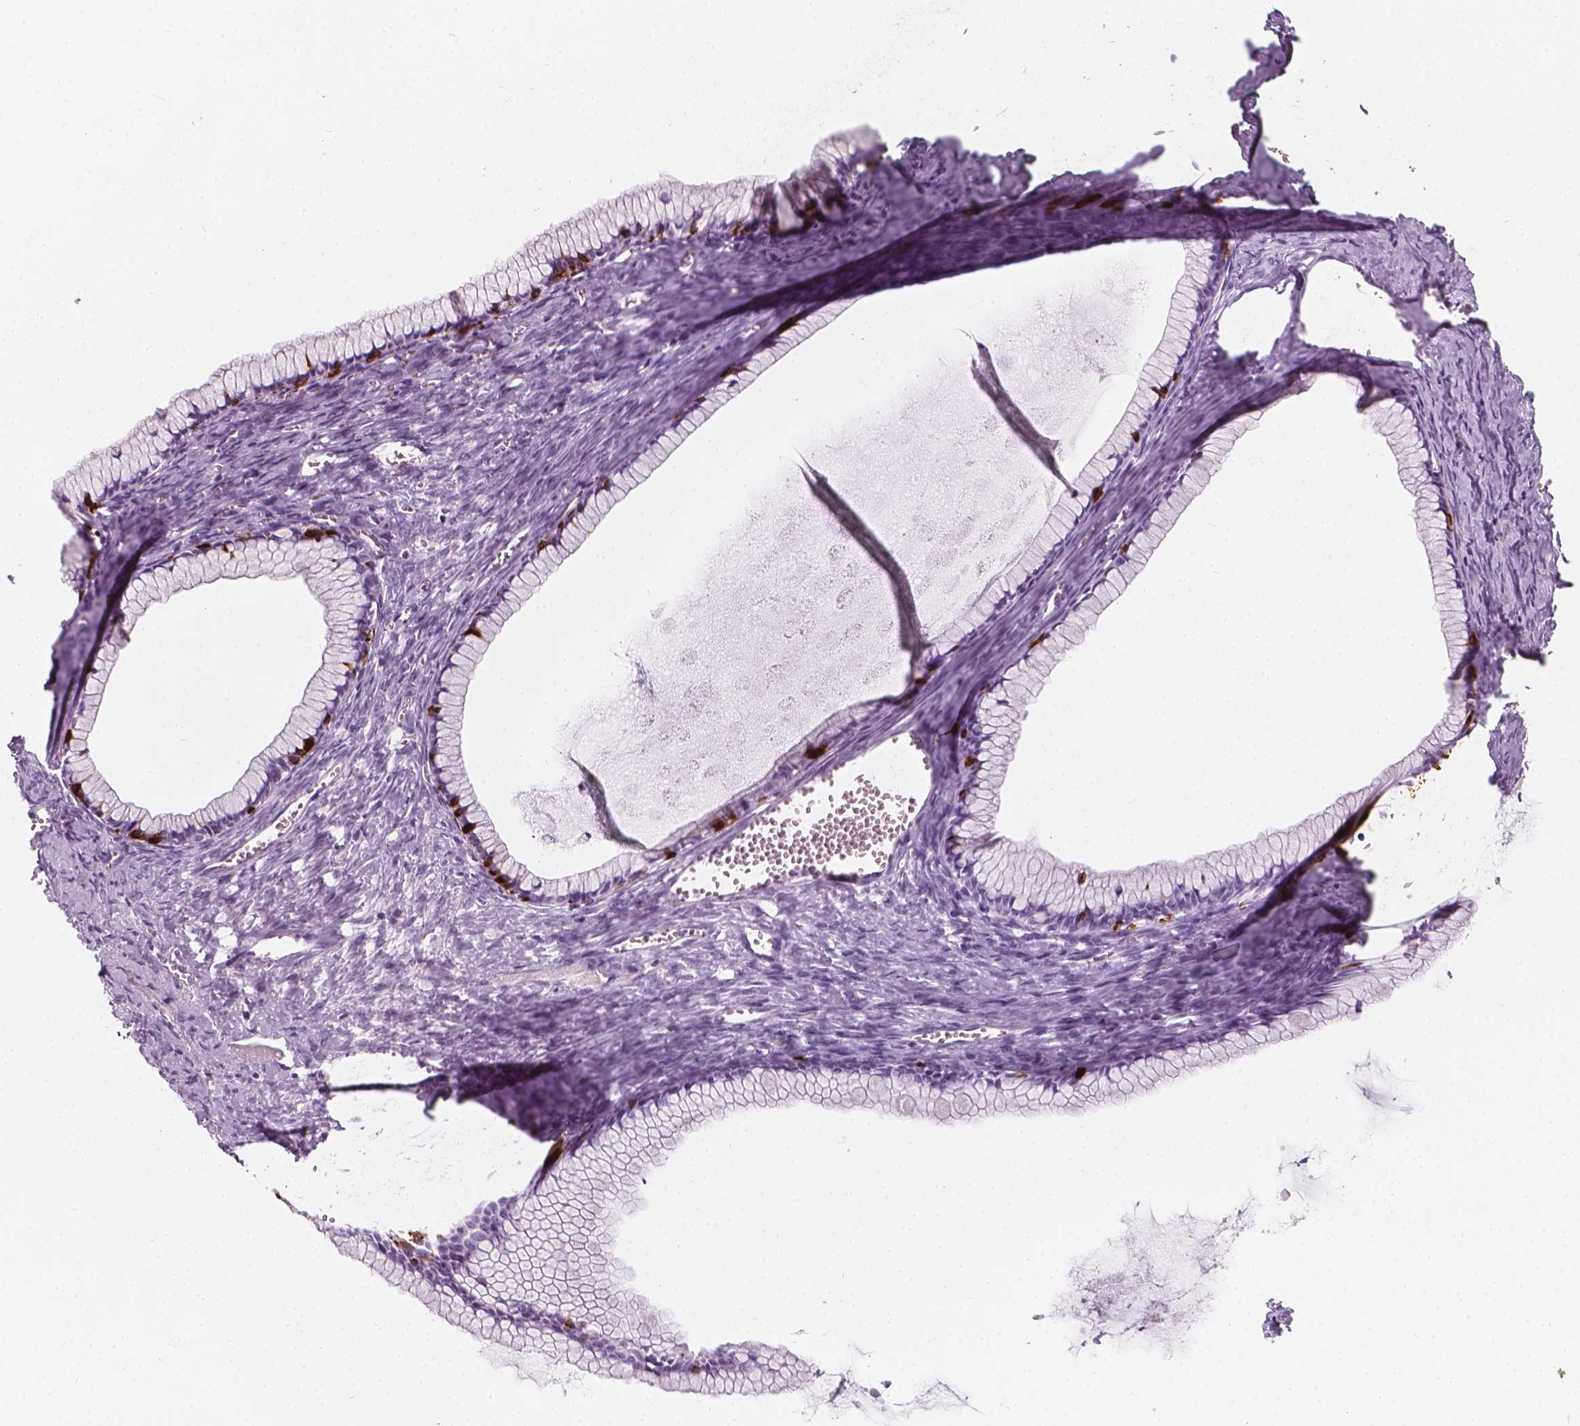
{"staining": {"intensity": "negative", "quantity": "none", "location": "none"}, "tissue": "ovarian cancer", "cell_type": "Tumor cells", "image_type": "cancer", "snomed": [{"axis": "morphology", "description": "Cystadenocarcinoma, mucinous, NOS"}, {"axis": "topography", "description": "Ovary"}], "caption": "Immunohistochemical staining of human ovarian cancer (mucinous cystadenocarcinoma) demonstrates no significant positivity in tumor cells. The staining is performed using DAB brown chromogen with nuclei counter-stained in using hematoxylin.", "gene": "SCG3", "patient": {"sex": "female", "age": 41}}